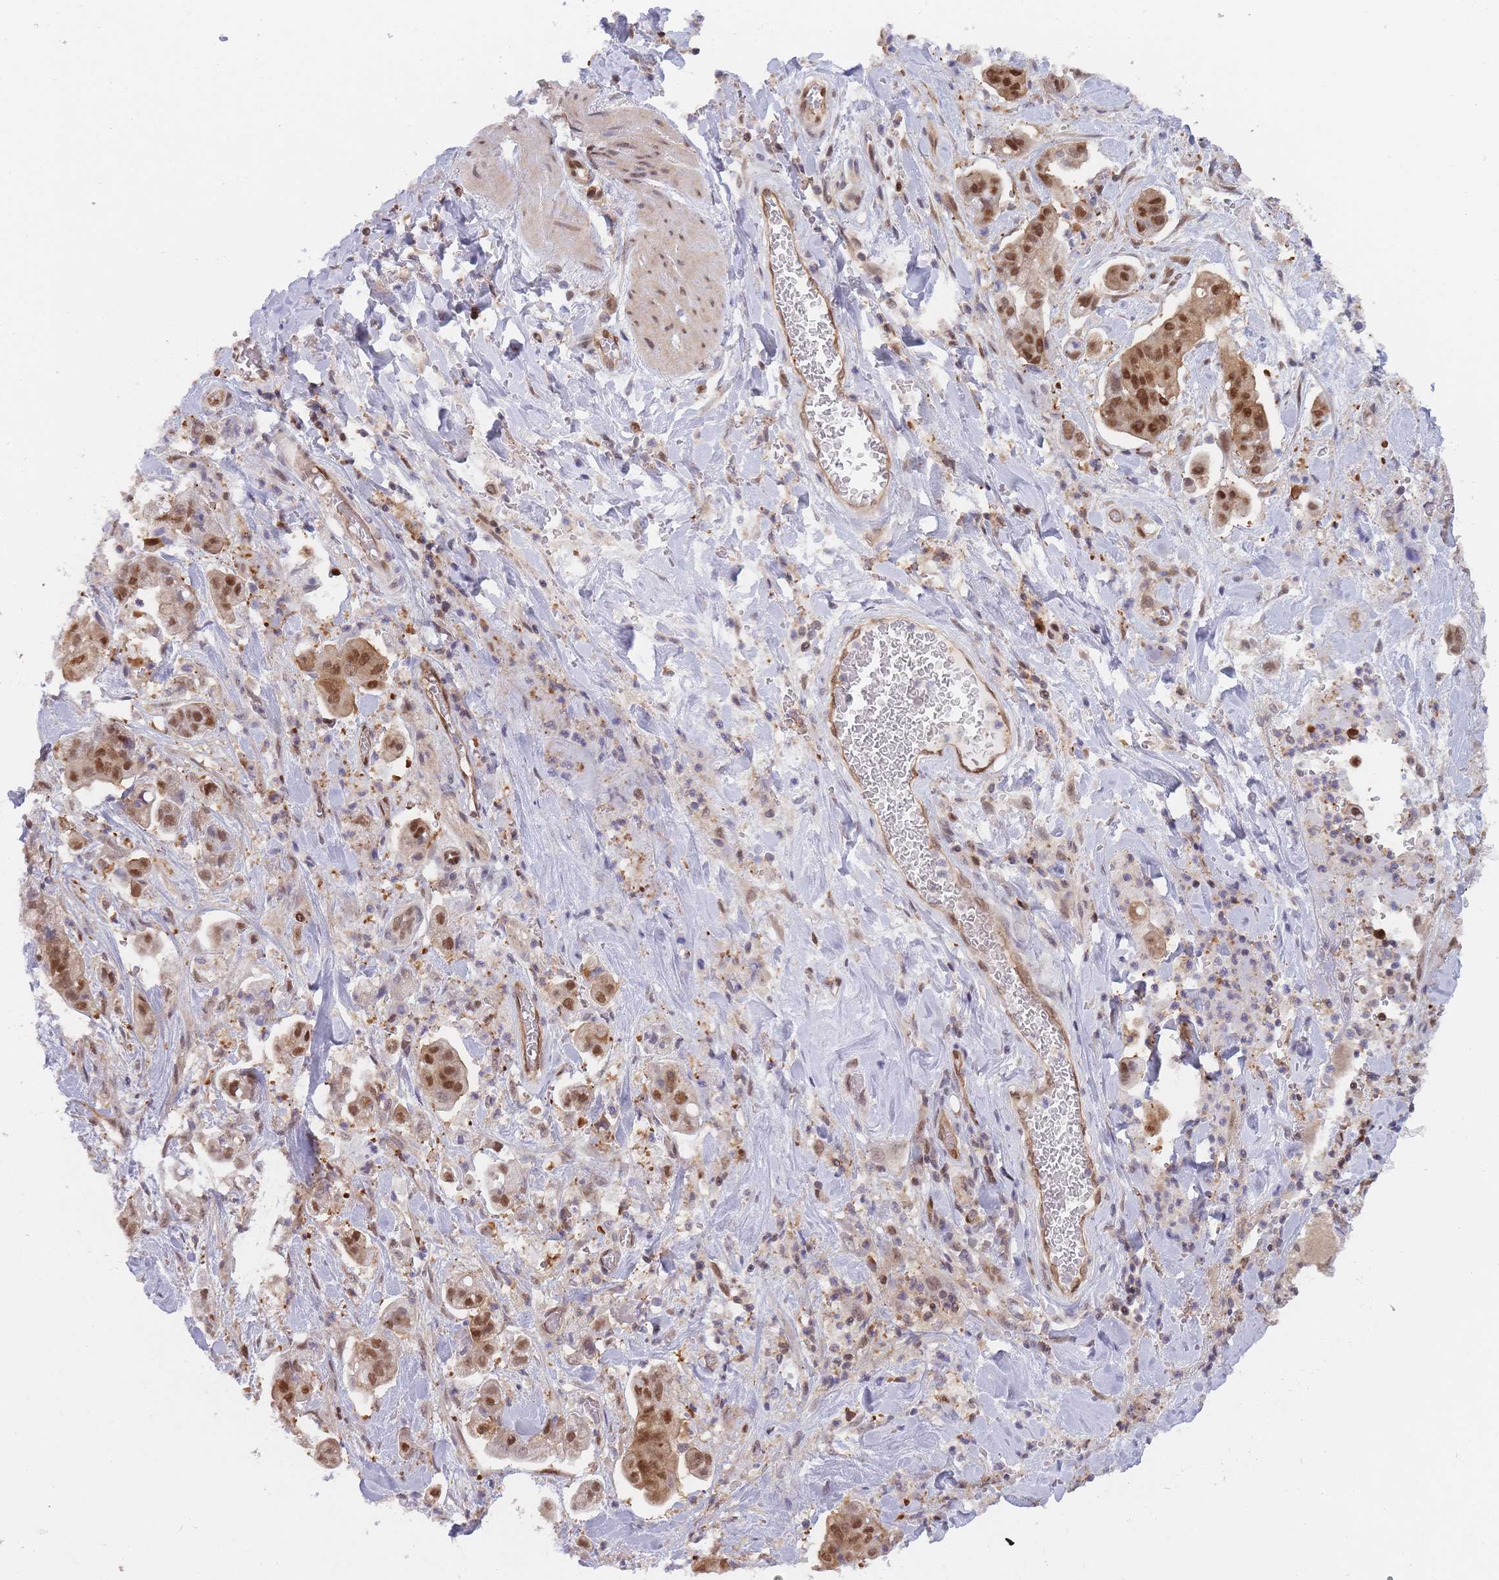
{"staining": {"intensity": "strong", "quantity": ">75%", "location": "cytoplasmic/membranous,nuclear"}, "tissue": "stomach cancer", "cell_type": "Tumor cells", "image_type": "cancer", "snomed": [{"axis": "morphology", "description": "Adenocarcinoma, NOS"}, {"axis": "topography", "description": "Stomach"}], "caption": "Immunohistochemistry (IHC) micrograph of neoplastic tissue: human stomach cancer stained using immunohistochemistry (IHC) demonstrates high levels of strong protein expression localized specifically in the cytoplasmic/membranous and nuclear of tumor cells, appearing as a cytoplasmic/membranous and nuclear brown color.", "gene": "NSFL1C", "patient": {"sex": "male", "age": 62}}